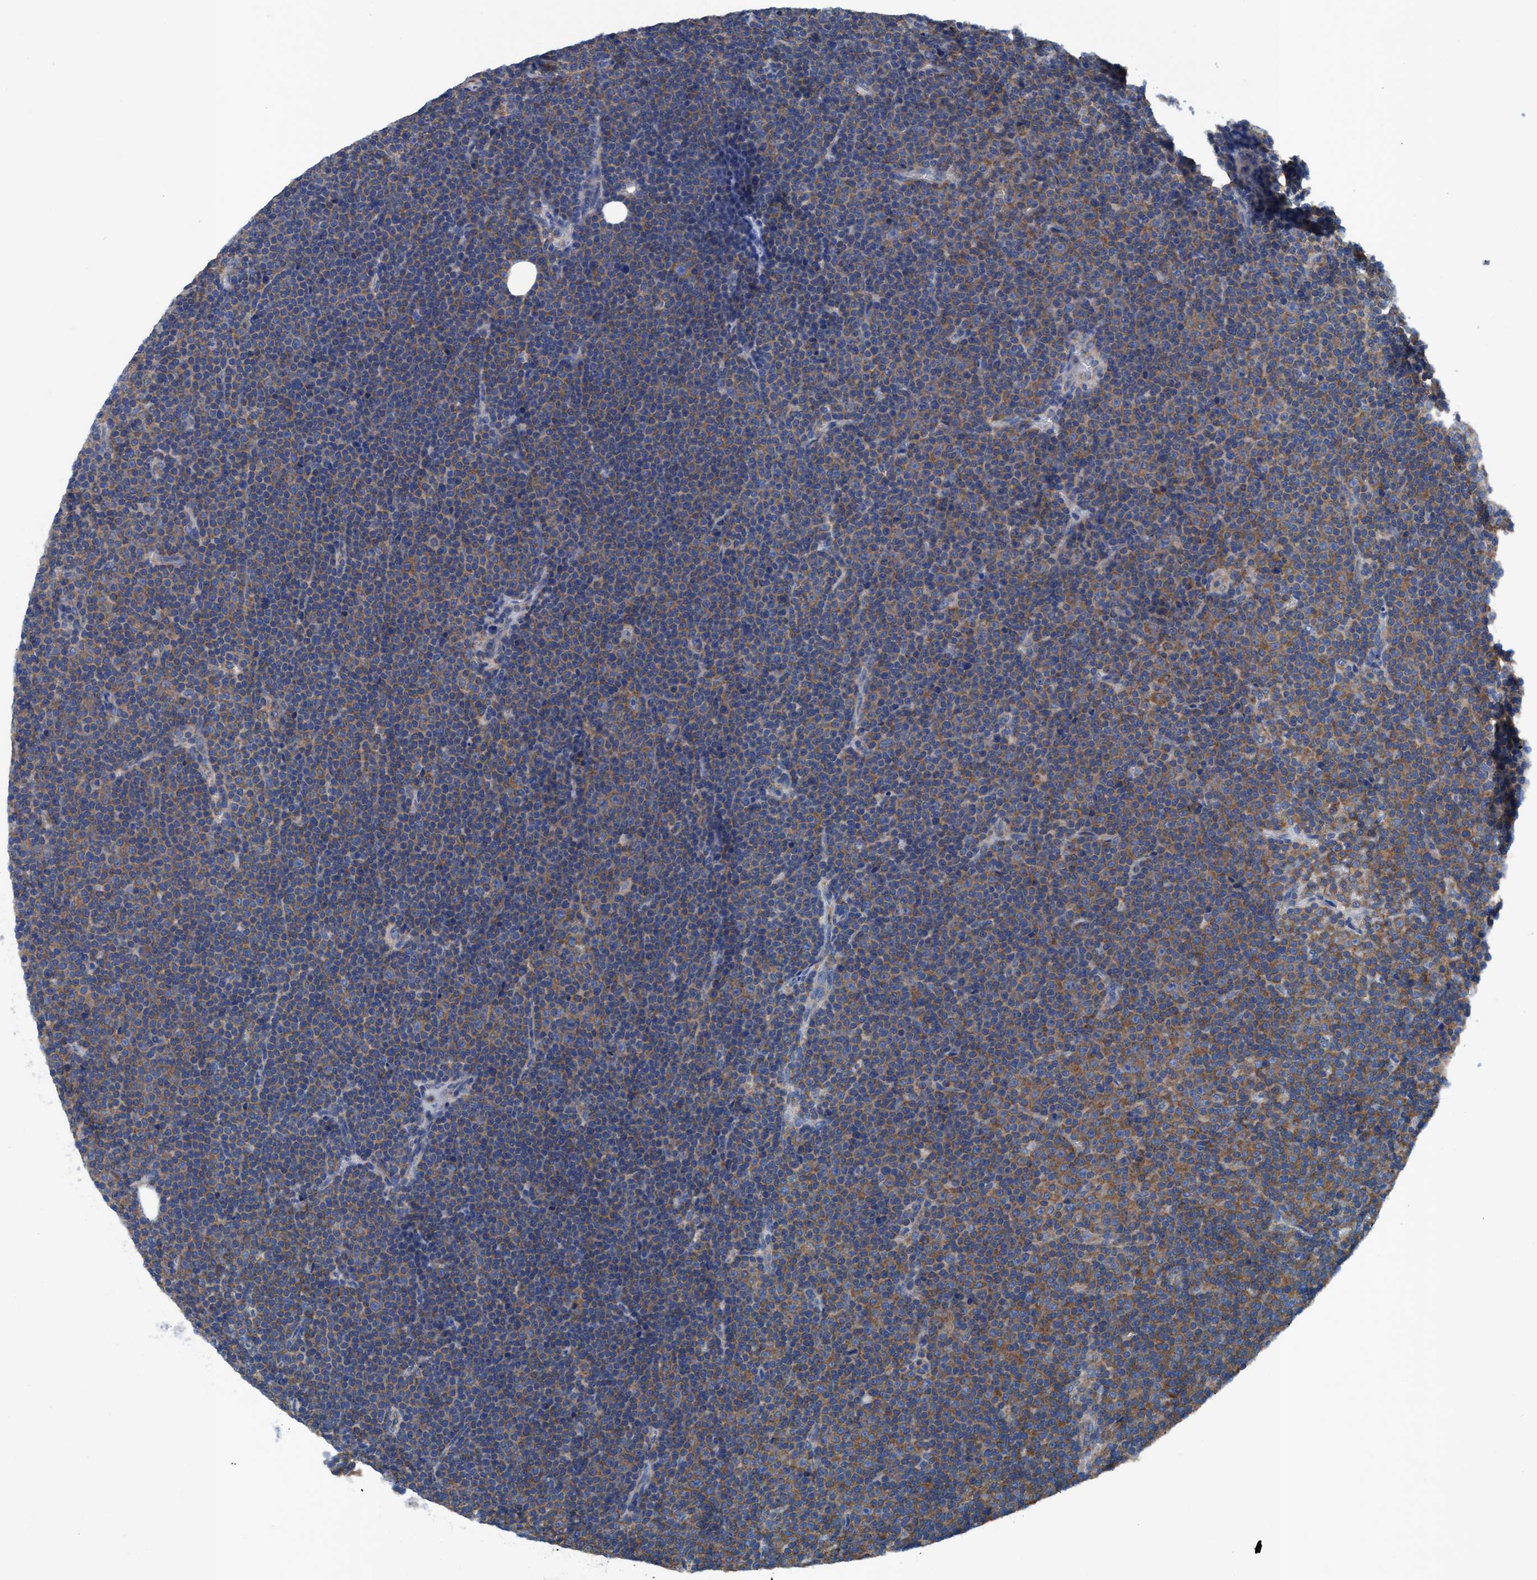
{"staining": {"intensity": "moderate", "quantity": "25%-75%", "location": "cytoplasmic/membranous"}, "tissue": "lymphoma", "cell_type": "Tumor cells", "image_type": "cancer", "snomed": [{"axis": "morphology", "description": "Malignant lymphoma, non-Hodgkin's type, Low grade"}, {"axis": "topography", "description": "Lymph node"}], "caption": "Human lymphoma stained with a protein marker demonstrates moderate staining in tumor cells.", "gene": "NMT1", "patient": {"sex": "female", "age": 67}}